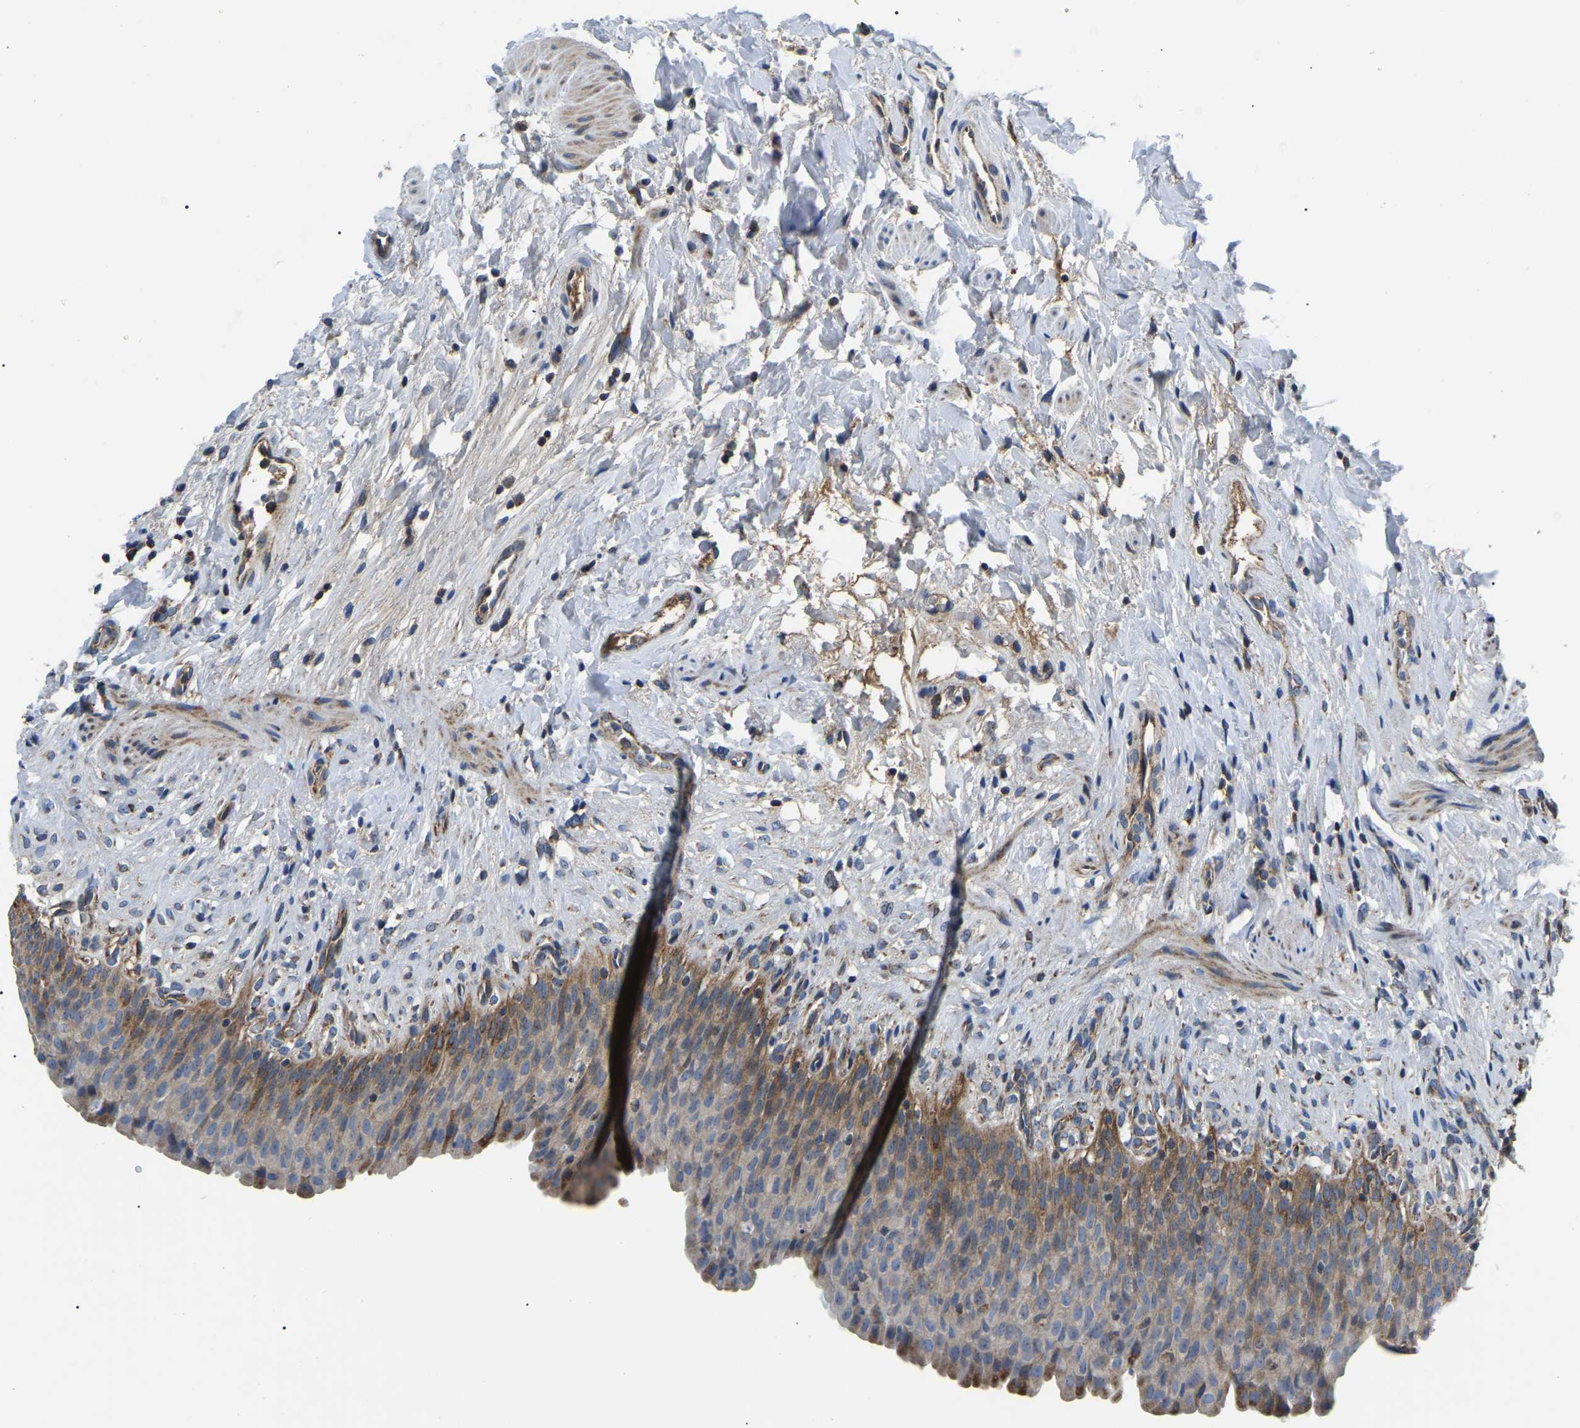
{"staining": {"intensity": "moderate", "quantity": ">75%", "location": "cytoplasmic/membranous"}, "tissue": "urinary bladder", "cell_type": "Urothelial cells", "image_type": "normal", "snomed": [{"axis": "morphology", "description": "Normal tissue, NOS"}, {"axis": "topography", "description": "Urinary bladder"}], "caption": "The photomicrograph reveals immunohistochemical staining of benign urinary bladder. There is moderate cytoplasmic/membranous positivity is identified in about >75% of urothelial cells. (DAB (3,3'-diaminobenzidine) IHC with brightfield microscopy, high magnification).", "gene": "PPM1E", "patient": {"sex": "female", "age": 79}}